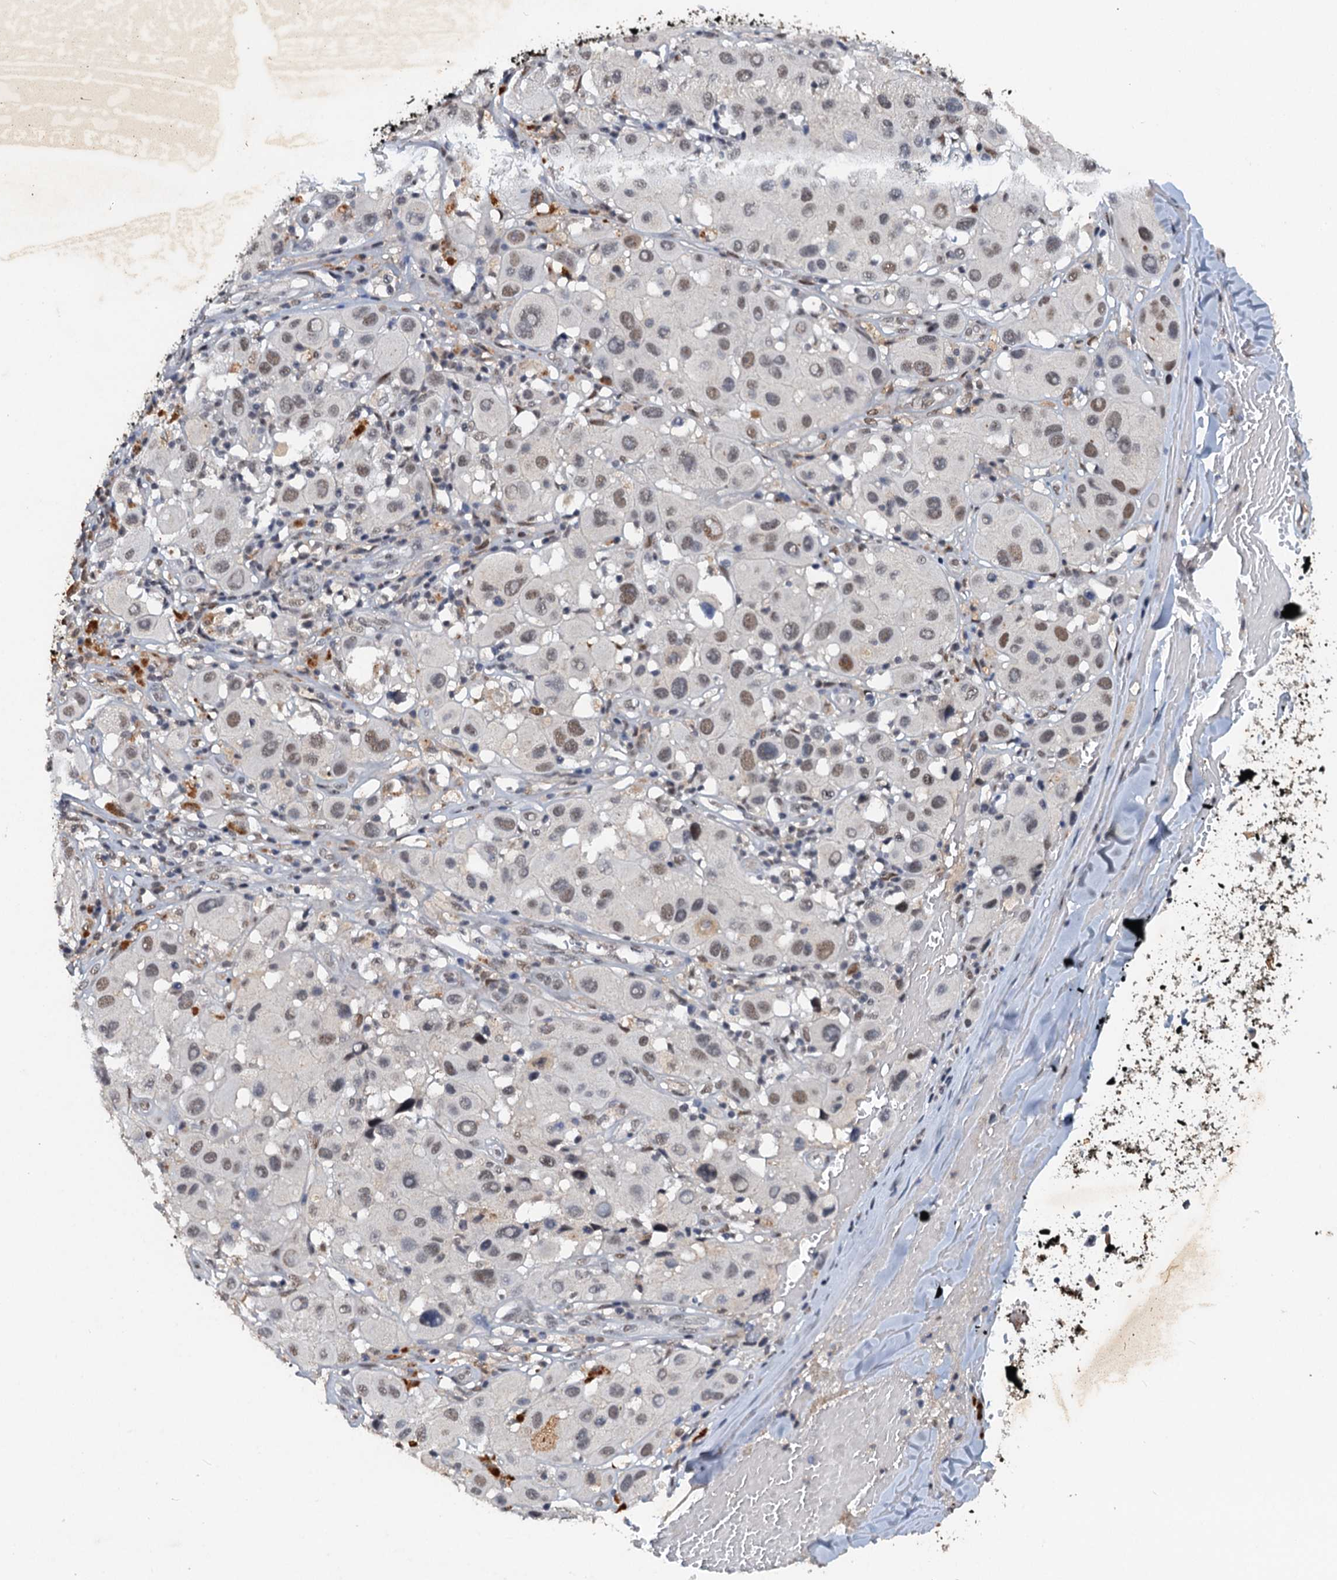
{"staining": {"intensity": "moderate", "quantity": "<25%", "location": "nuclear"}, "tissue": "melanoma", "cell_type": "Tumor cells", "image_type": "cancer", "snomed": [{"axis": "morphology", "description": "Malignant melanoma, Metastatic site"}, {"axis": "topography", "description": "Skin"}], "caption": "The image shows a brown stain indicating the presence of a protein in the nuclear of tumor cells in melanoma. The protein of interest is shown in brown color, while the nuclei are stained blue.", "gene": "CSTF3", "patient": {"sex": "male", "age": 41}}